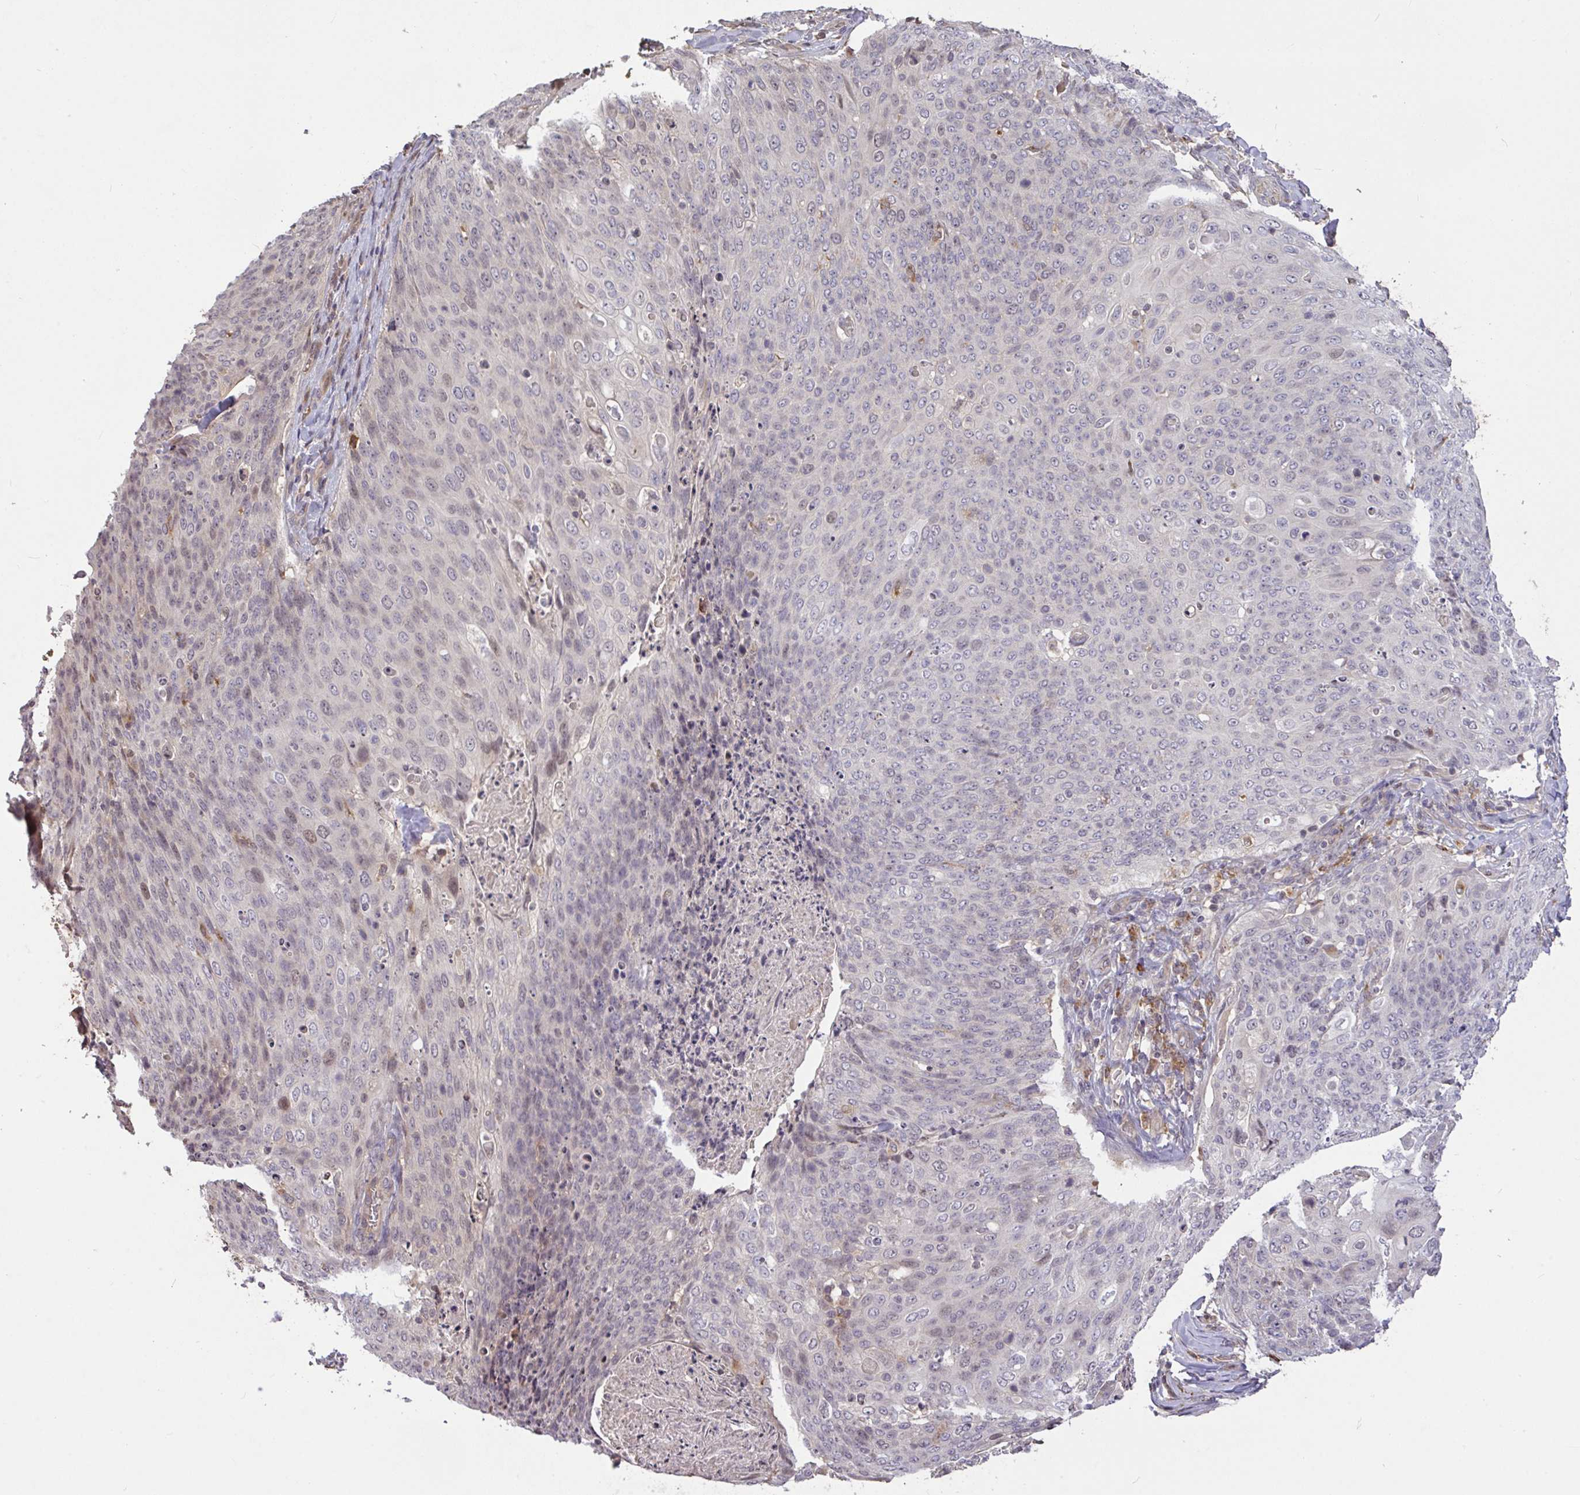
{"staining": {"intensity": "negative", "quantity": "none", "location": "none"}, "tissue": "skin cancer", "cell_type": "Tumor cells", "image_type": "cancer", "snomed": [{"axis": "morphology", "description": "Squamous cell carcinoma, NOS"}, {"axis": "topography", "description": "Skin"}, {"axis": "topography", "description": "Vulva"}], "caption": "The photomicrograph reveals no staining of tumor cells in squamous cell carcinoma (skin). The staining was performed using DAB to visualize the protein expression in brown, while the nuclei were stained in blue with hematoxylin (Magnification: 20x).", "gene": "FCER1A", "patient": {"sex": "female", "age": 85}}